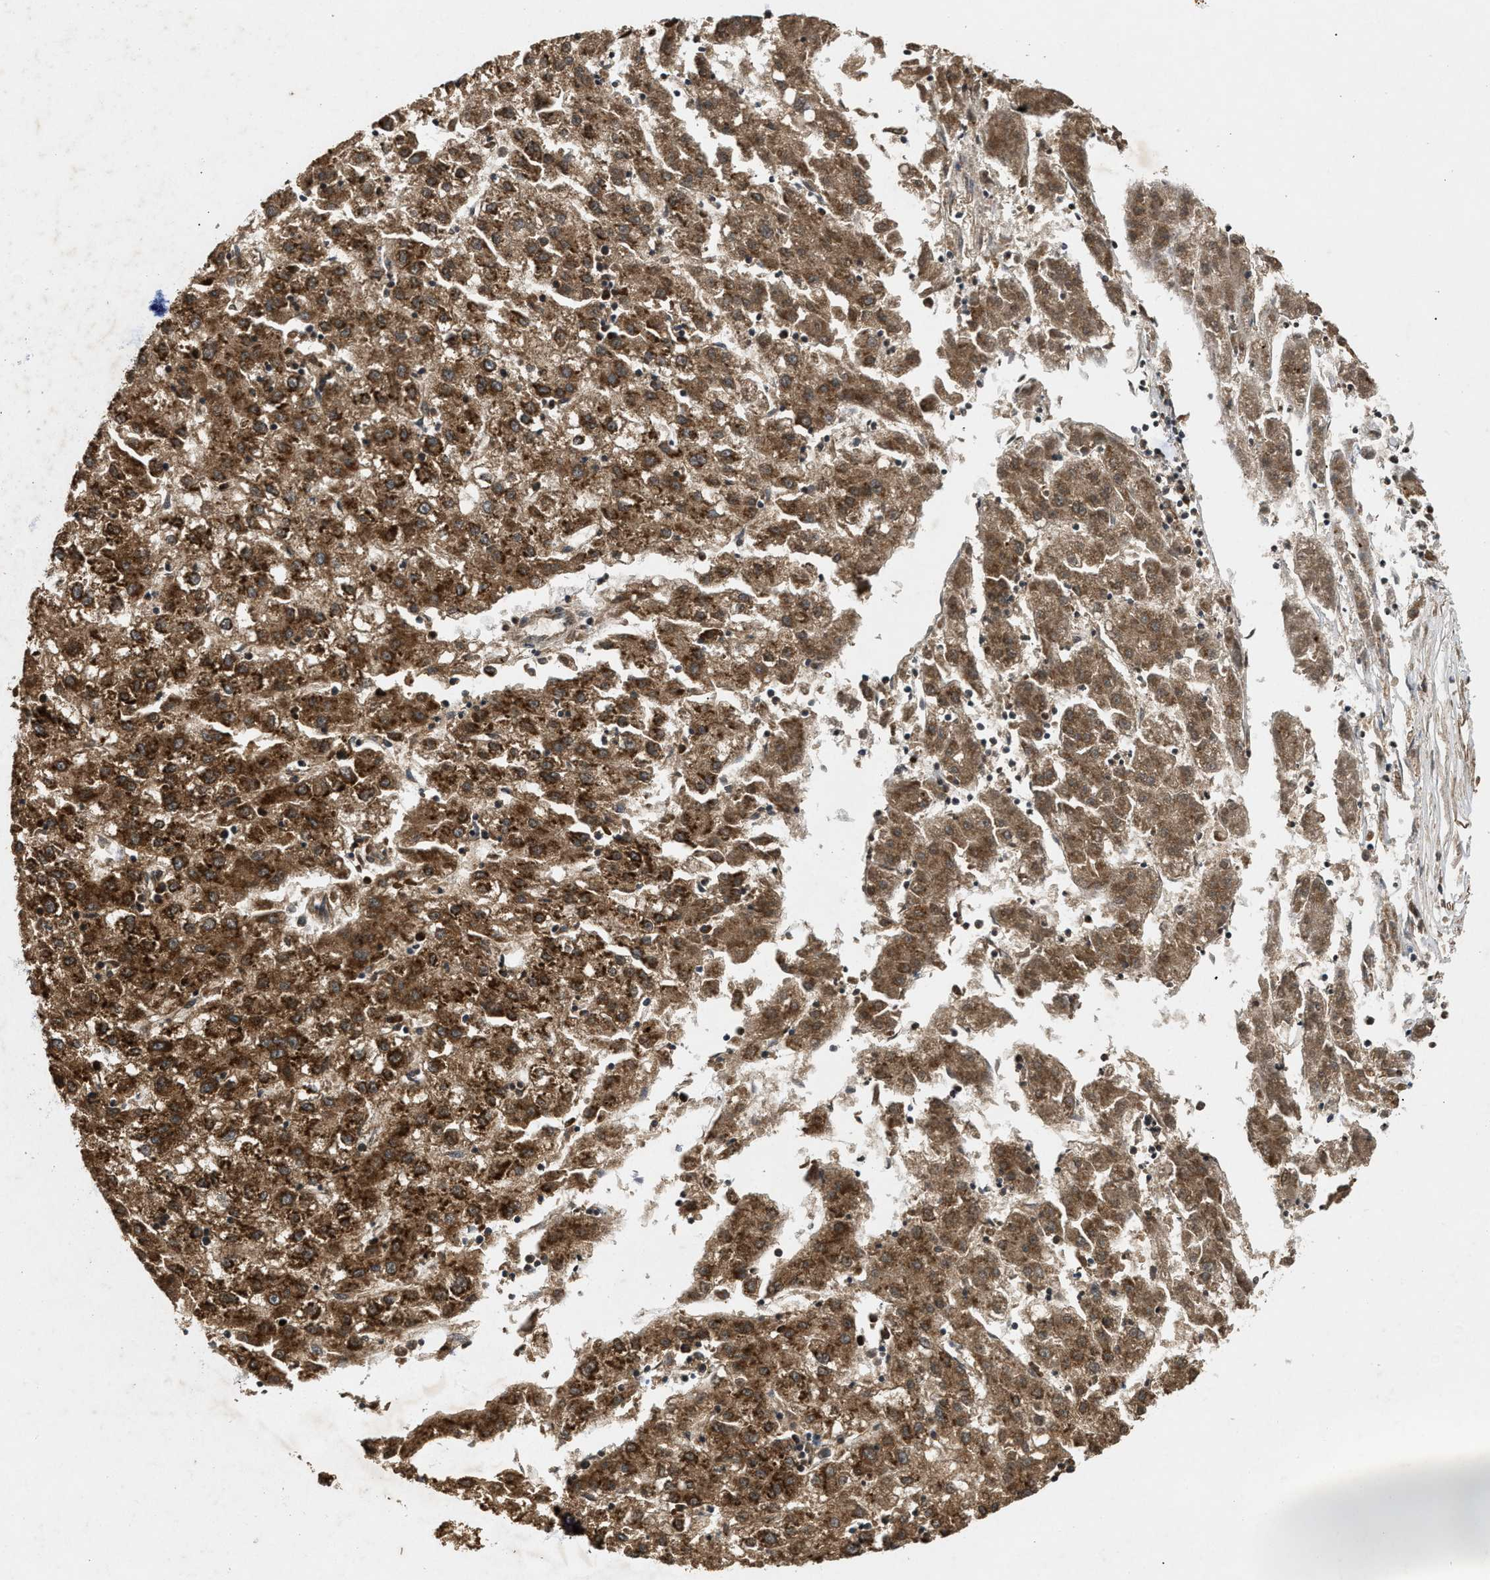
{"staining": {"intensity": "strong", "quantity": ">75%", "location": "cytoplasmic/membranous"}, "tissue": "liver cancer", "cell_type": "Tumor cells", "image_type": "cancer", "snomed": [{"axis": "morphology", "description": "Carcinoma, Hepatocellular, NOS"}, {"axis": "topography", "description": "Liver"}], "caption": "Brown immunohistochemical staining in liver hepatocellular carcinoma reveals strong cytoplasmic/membranous staining in approximately >75% of tumor cells.", "gene": "TACO1", "patient": {"sex": "male", "age": 72}}